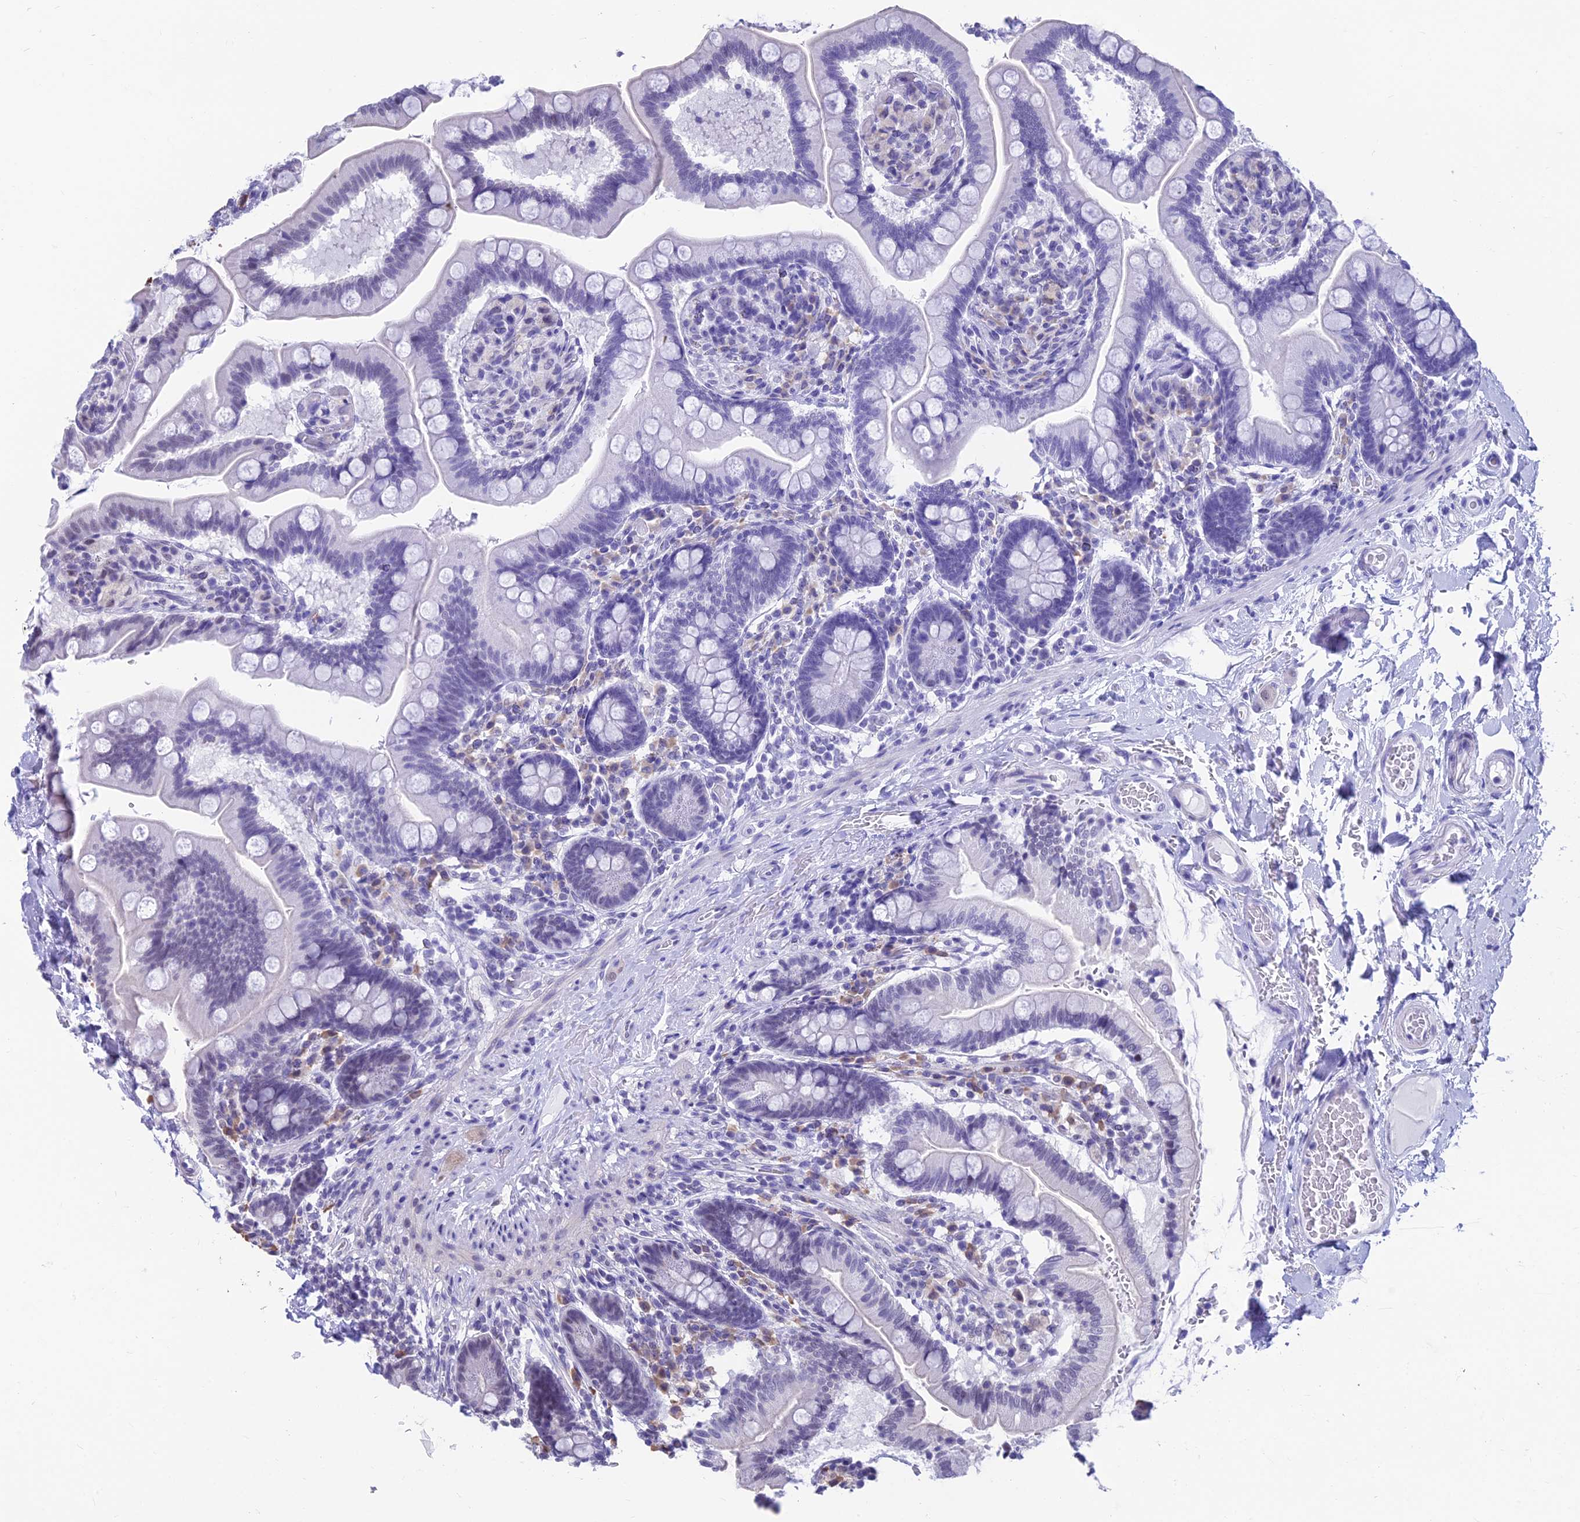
{"staining": {"intensity": "moderate", "quantity": "<25%", "location": "nuclear"}, "tissue": "small intestine", "cell_type": "Glandular cells", "image_type": "normal", "snomed": [{"axis": "morphology", "description": "Normal tissue, NOS"}, {"axis": "topography", "description": "Small intestine"}], "caption": "A photomicrograph of human small intestine stained for a protein exhibits moderate nuclear brown staining in glandular cells.", "gene": "KIAA1191", "patient": {"sex": "female", "age": 64}}